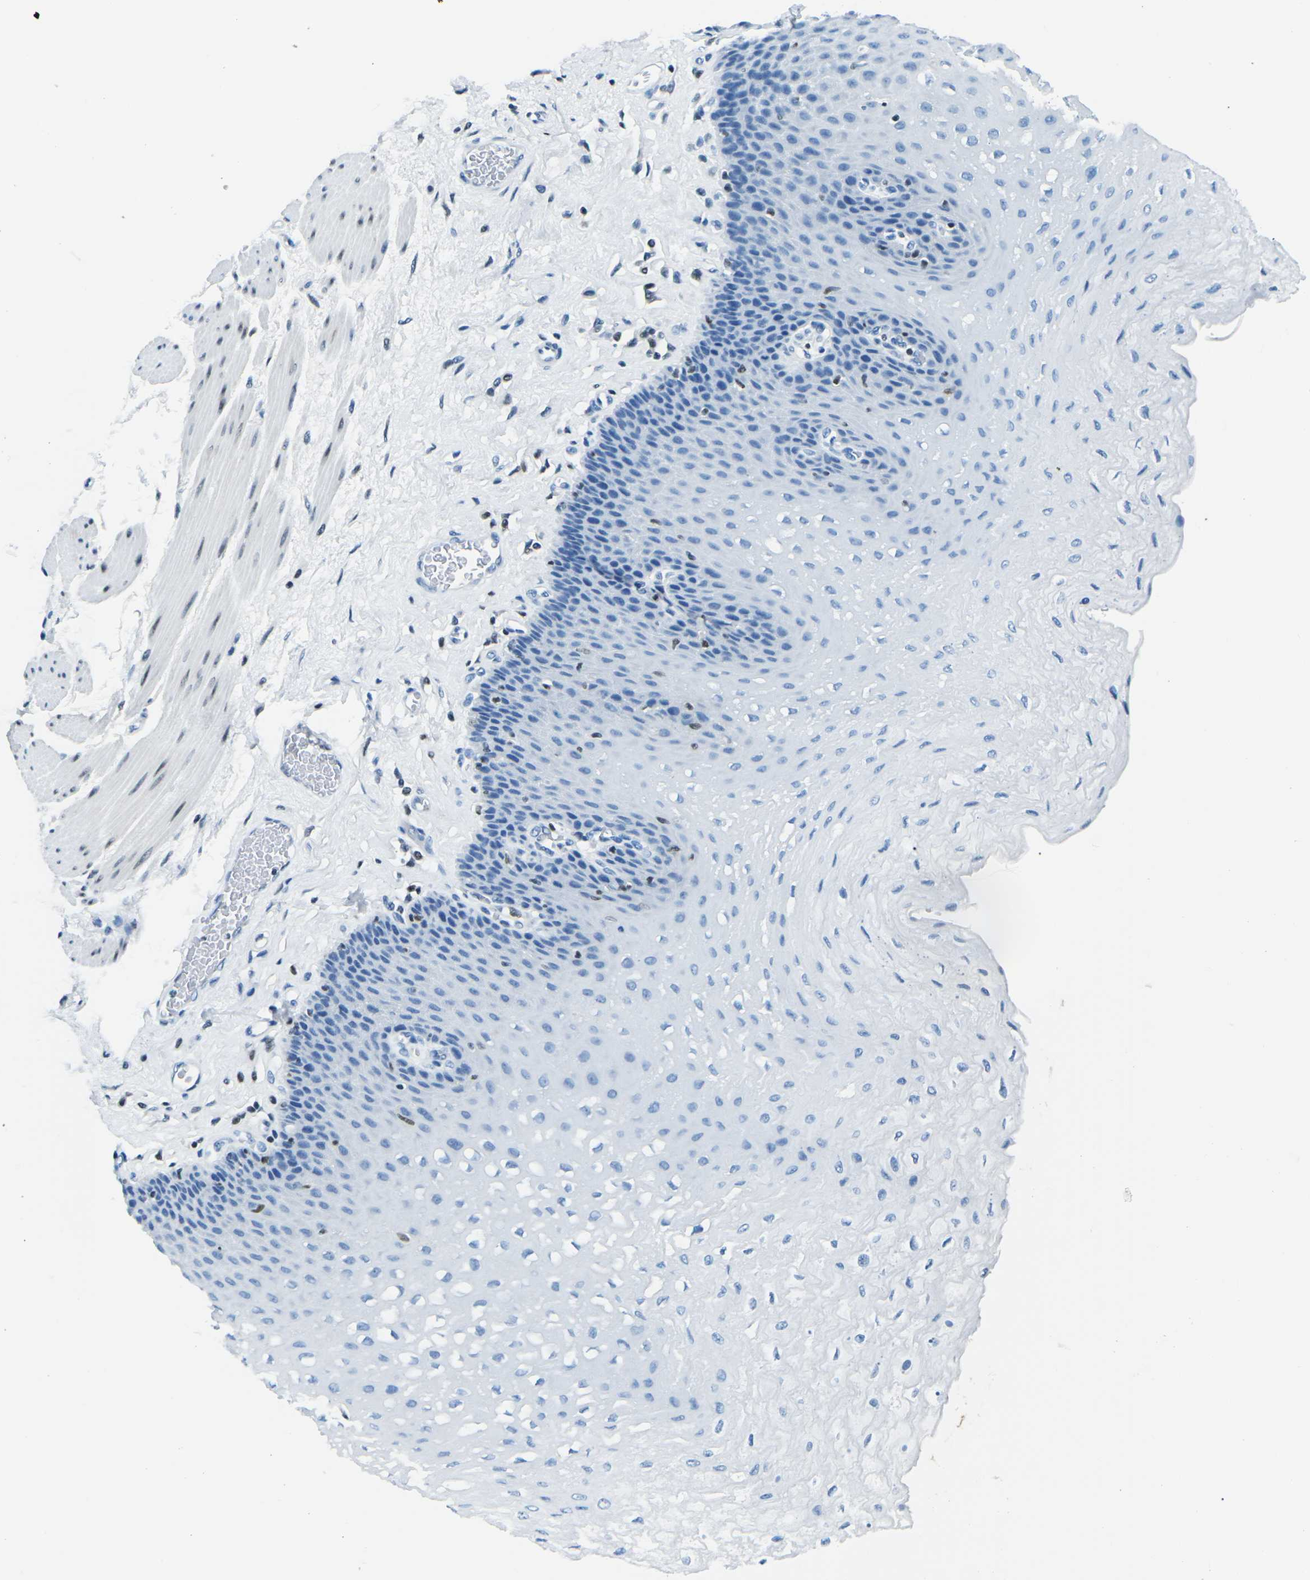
{"staining": {"intensity": "negative", "quantity": "none", "location": "none"}, "tissue": "esophagus", "cell_type": "Squamous epithelial cells", "image_type": "normal", "snomed": [{"axis": "morphology", "description": "Normal tissue, NOS"}, {"axis": "topography", "description": "Esophagus"}], "caption": "Immunohistochemistry image of benign human esophagus stained for a protein (brown), which exhibits no positivity in squamous epithelial cells.", "gene": "CELF2", "patient": {"sex": "female", "age": 72}}